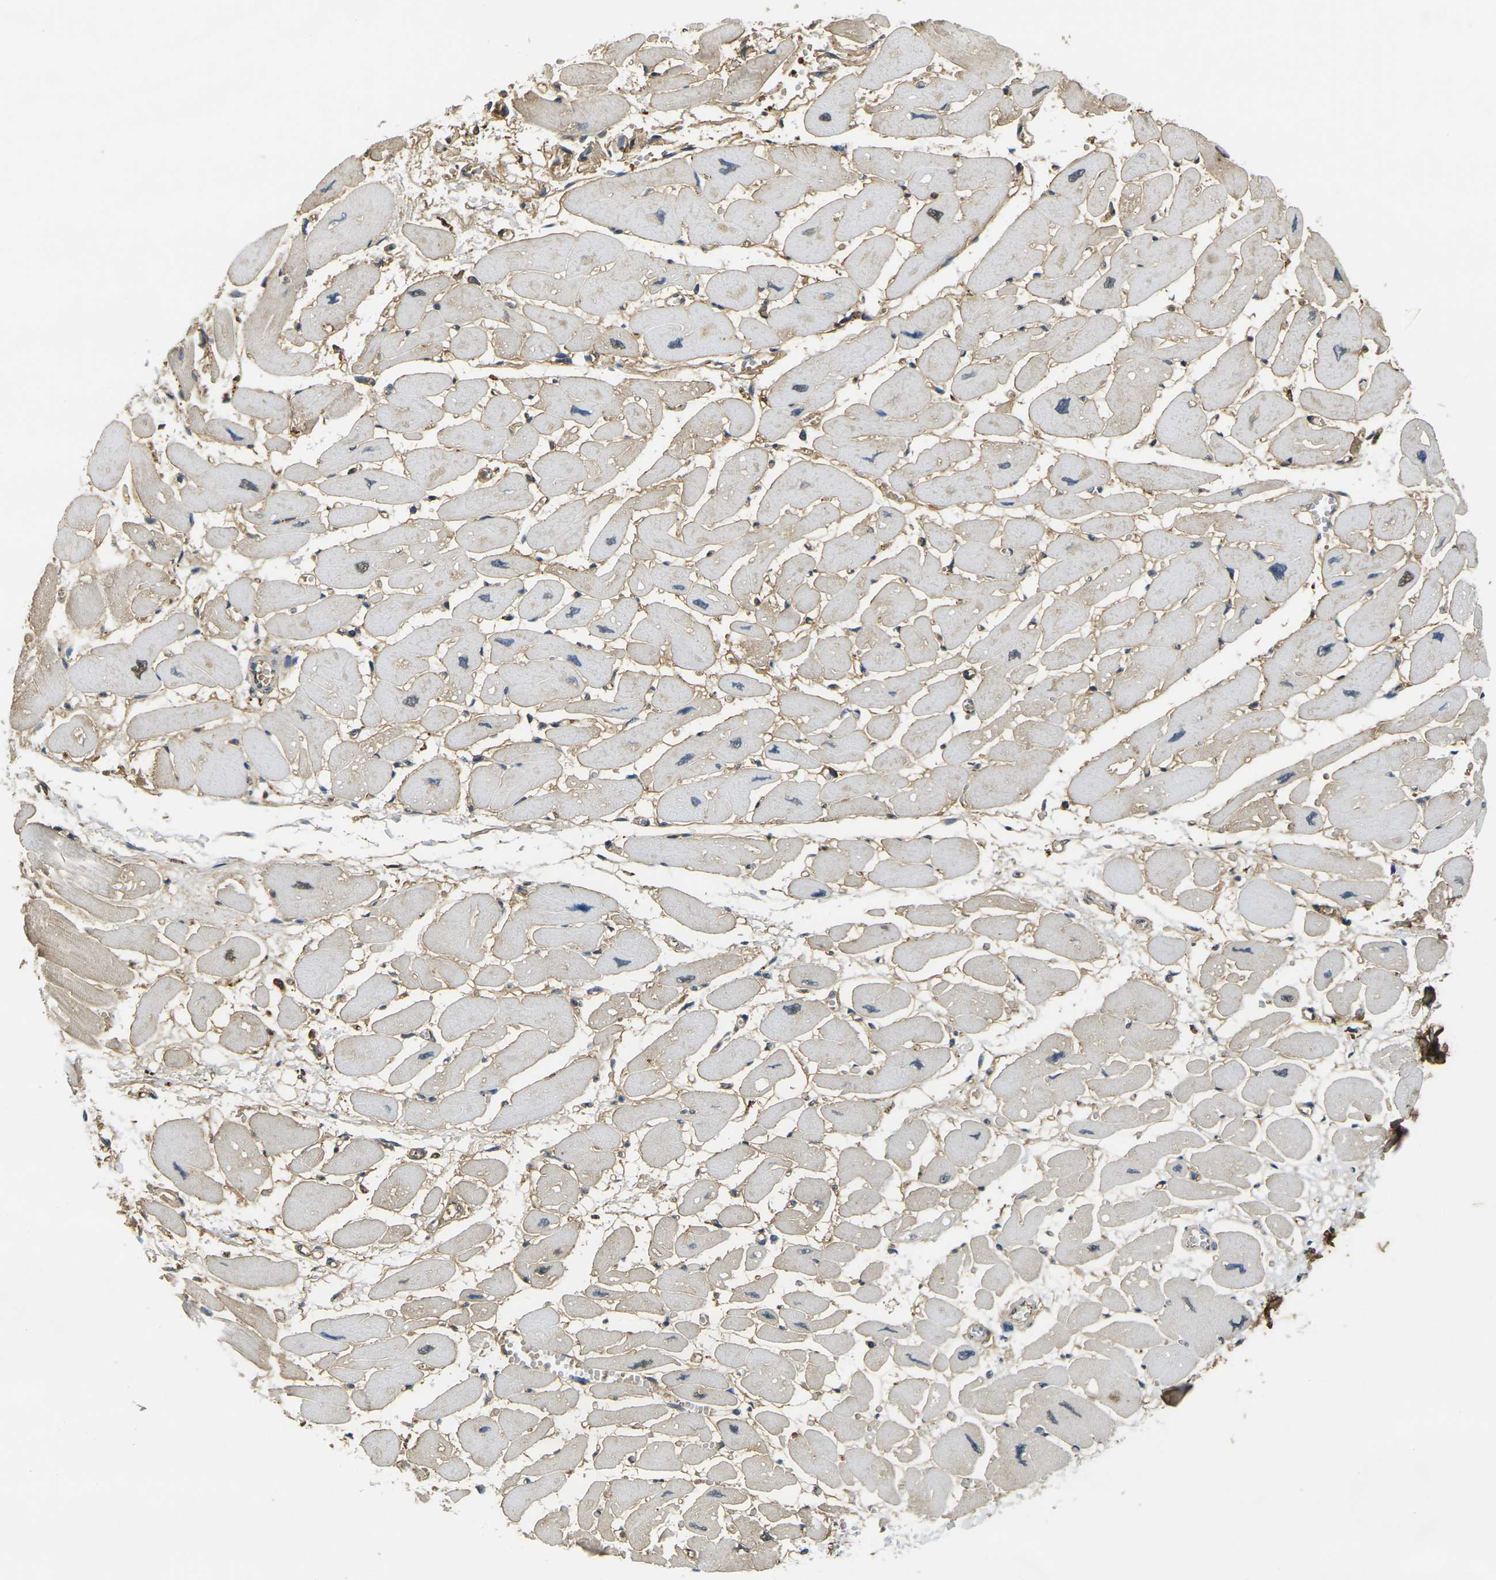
{"staining": {"intensity": "weak", "quantity": "<25%", "location": "cytoplasmic/membranous"}, "tissue": "heart muscle", "cell_type": "Cardiomyocytes", "image_type": "normal", "snomed": [{"axis": "morphology", "description": "Normal tissue, NOS"}, {"axis": "topography", "description": "Heart"}], "caption": "Protein analysis of normal heart muscle reveals no significant staining in cardiomyocytes. (Immunohistochemistry (ihc), brightfield microscopy, high magnification).", "gene": "PLCD1", "patient": {"sex": "female", "age": 54}}